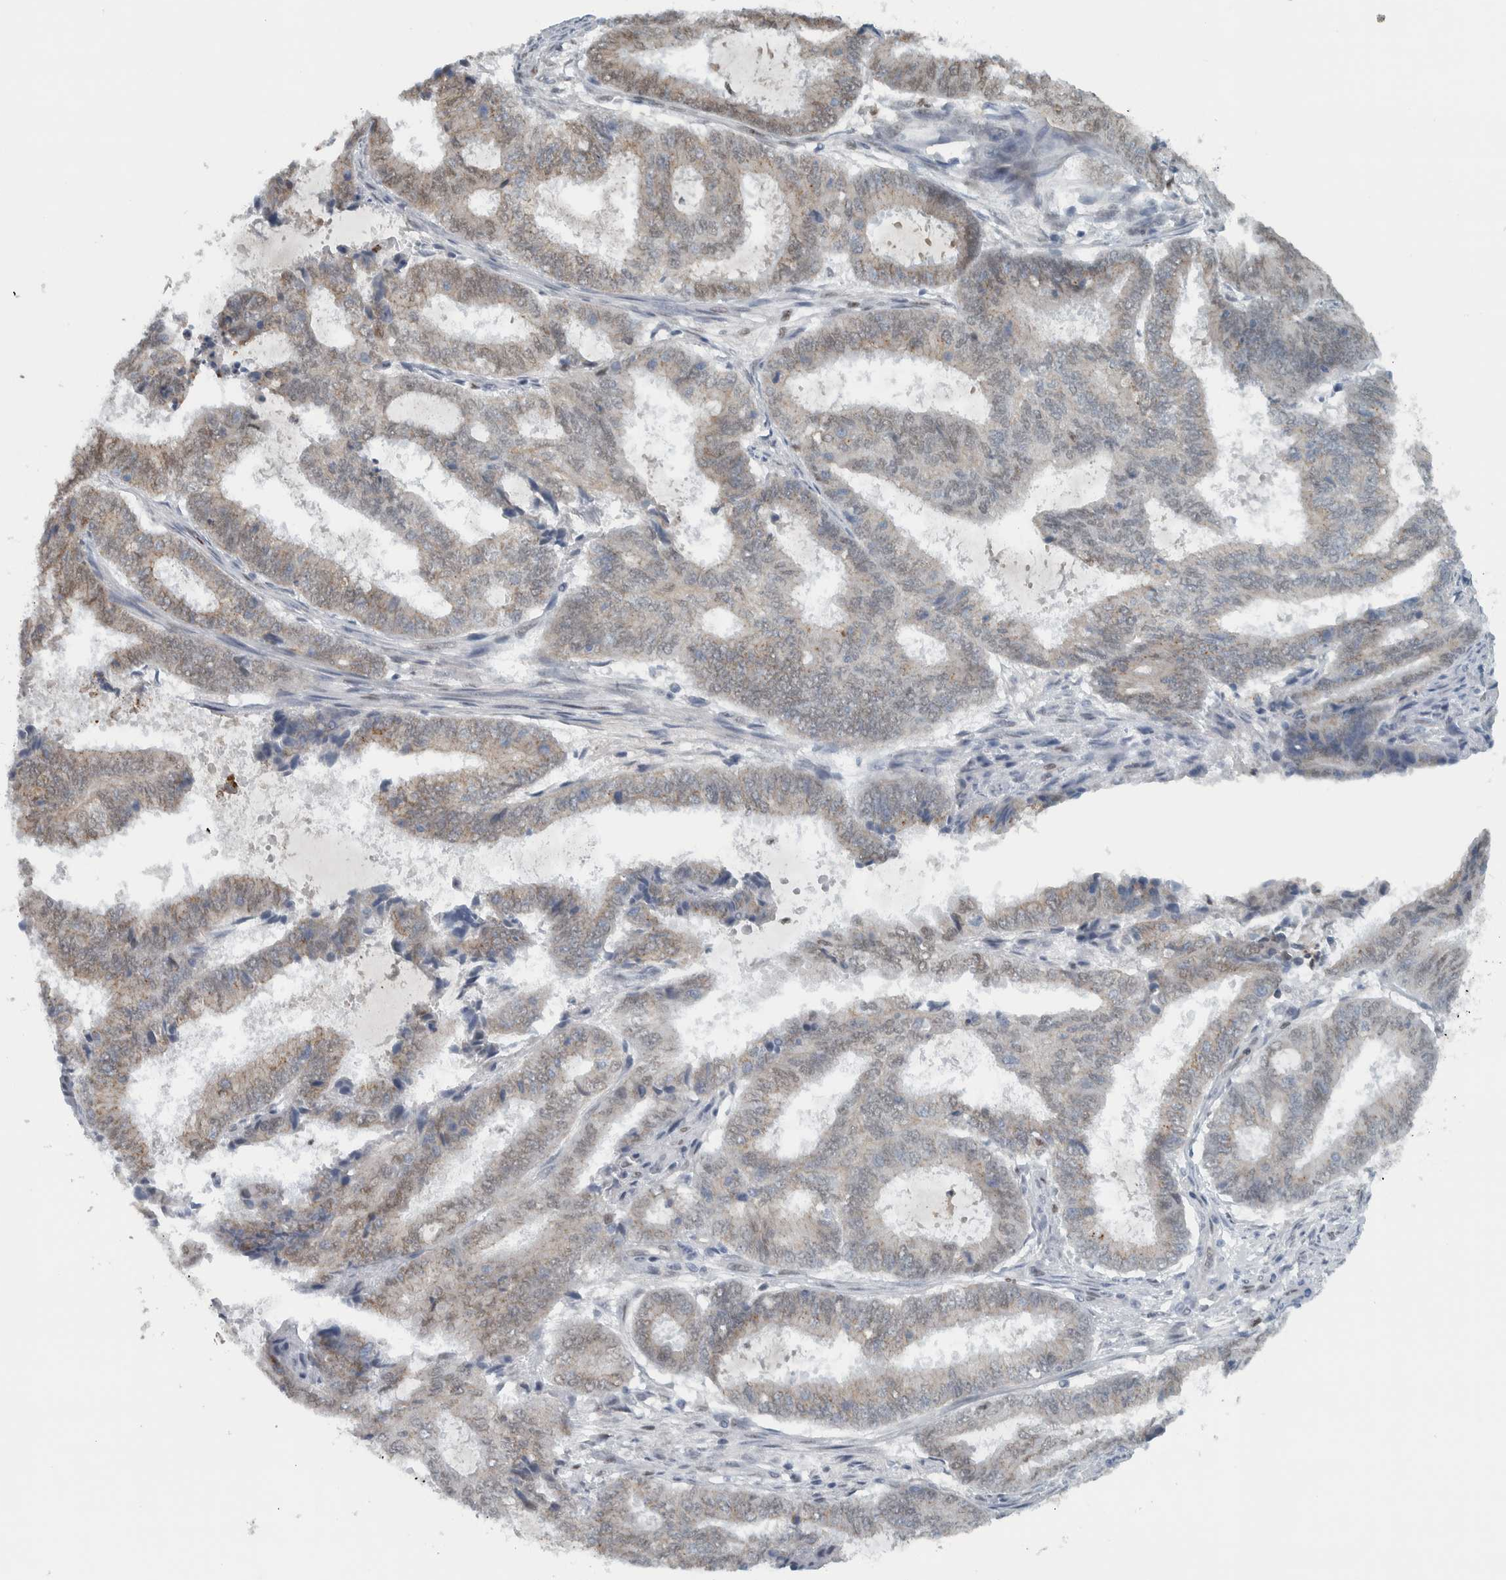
{"staining": {"intensity": "weak", "quantity": "25%-75%", "location": "cytoplasmic/membranous,nuclear"}, "tissue": "endometrial cancer", "cell_type": "Tumor cells", "image_type": "cancer", "snomed": [{"axis": "morphology", "description": "Adenocarcinoma, NOS"}, {"axis": "topography", "description": "Endometrium"}], "caption": "The immunohistochemical stain labels weak cytoplasmic/membranous and nuclear expression in tumor cells of endometrial cancer tissue. (Brightfield microscopy of DAB IHC at high magnification).", "gene": "ADPRM", "patient": {"sex": "female", "age": 51}}